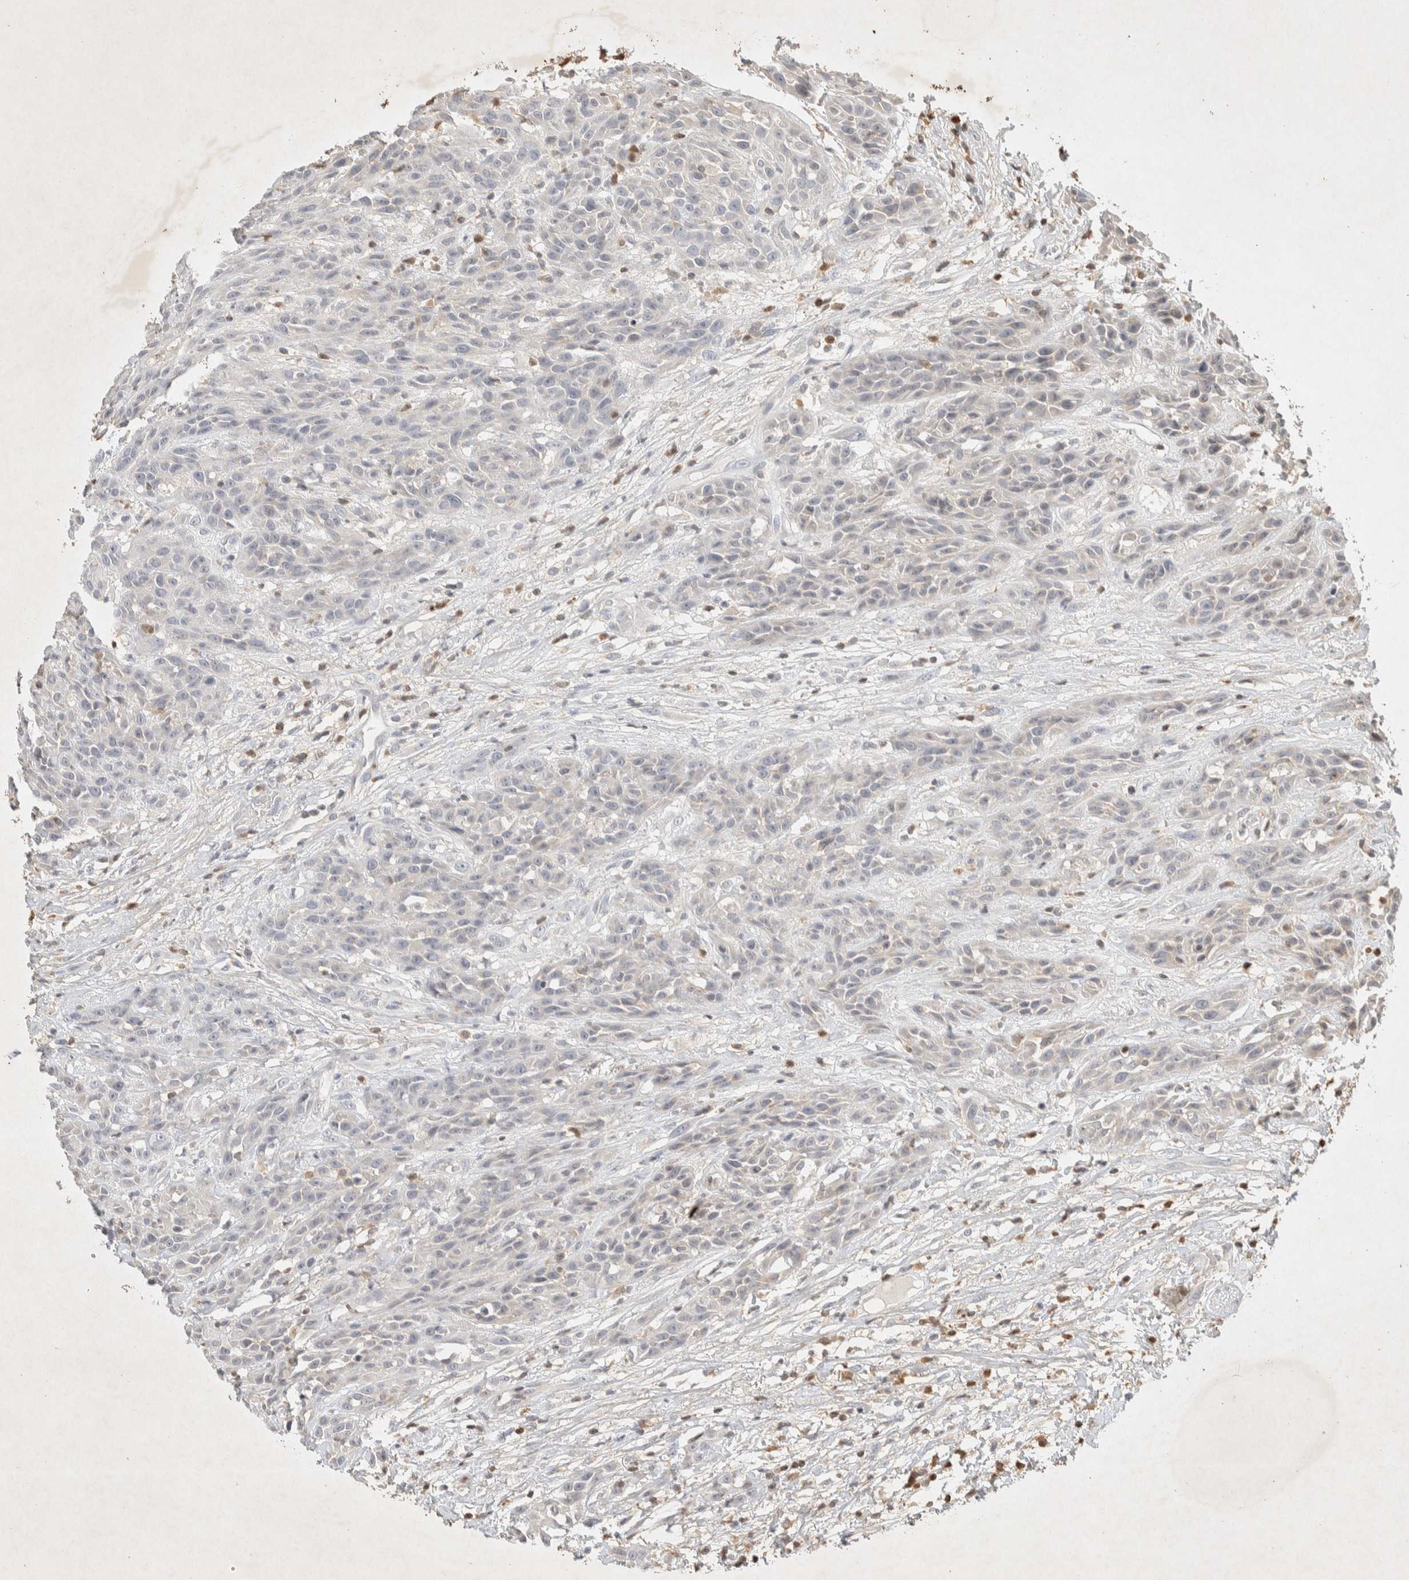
{"staining": {"intensity": "negative", "quantity": "none", "location": "none"}, "tissue": "head and neck cancer", "cell_type": "Tumor cells", "image_type": "cancer", "snomed": [{"axis": "morphology", "description": "Normal tissue, NOS"}, {"axis": "morphology", "description": "Squamous cell carcinoma, NOS"}, {"axis": "topography", "description": "Cartilage tissue"}, {"axis": "topography", "description": "Head-Neck"}], "caption": "IHC histopathology image of head and neck squamous cell carcinoma stained for a protein (brown), which exhibits no staining in tumor cells.", "gene": "RAC2", "patient": {"sex": "male", "age": 62}}